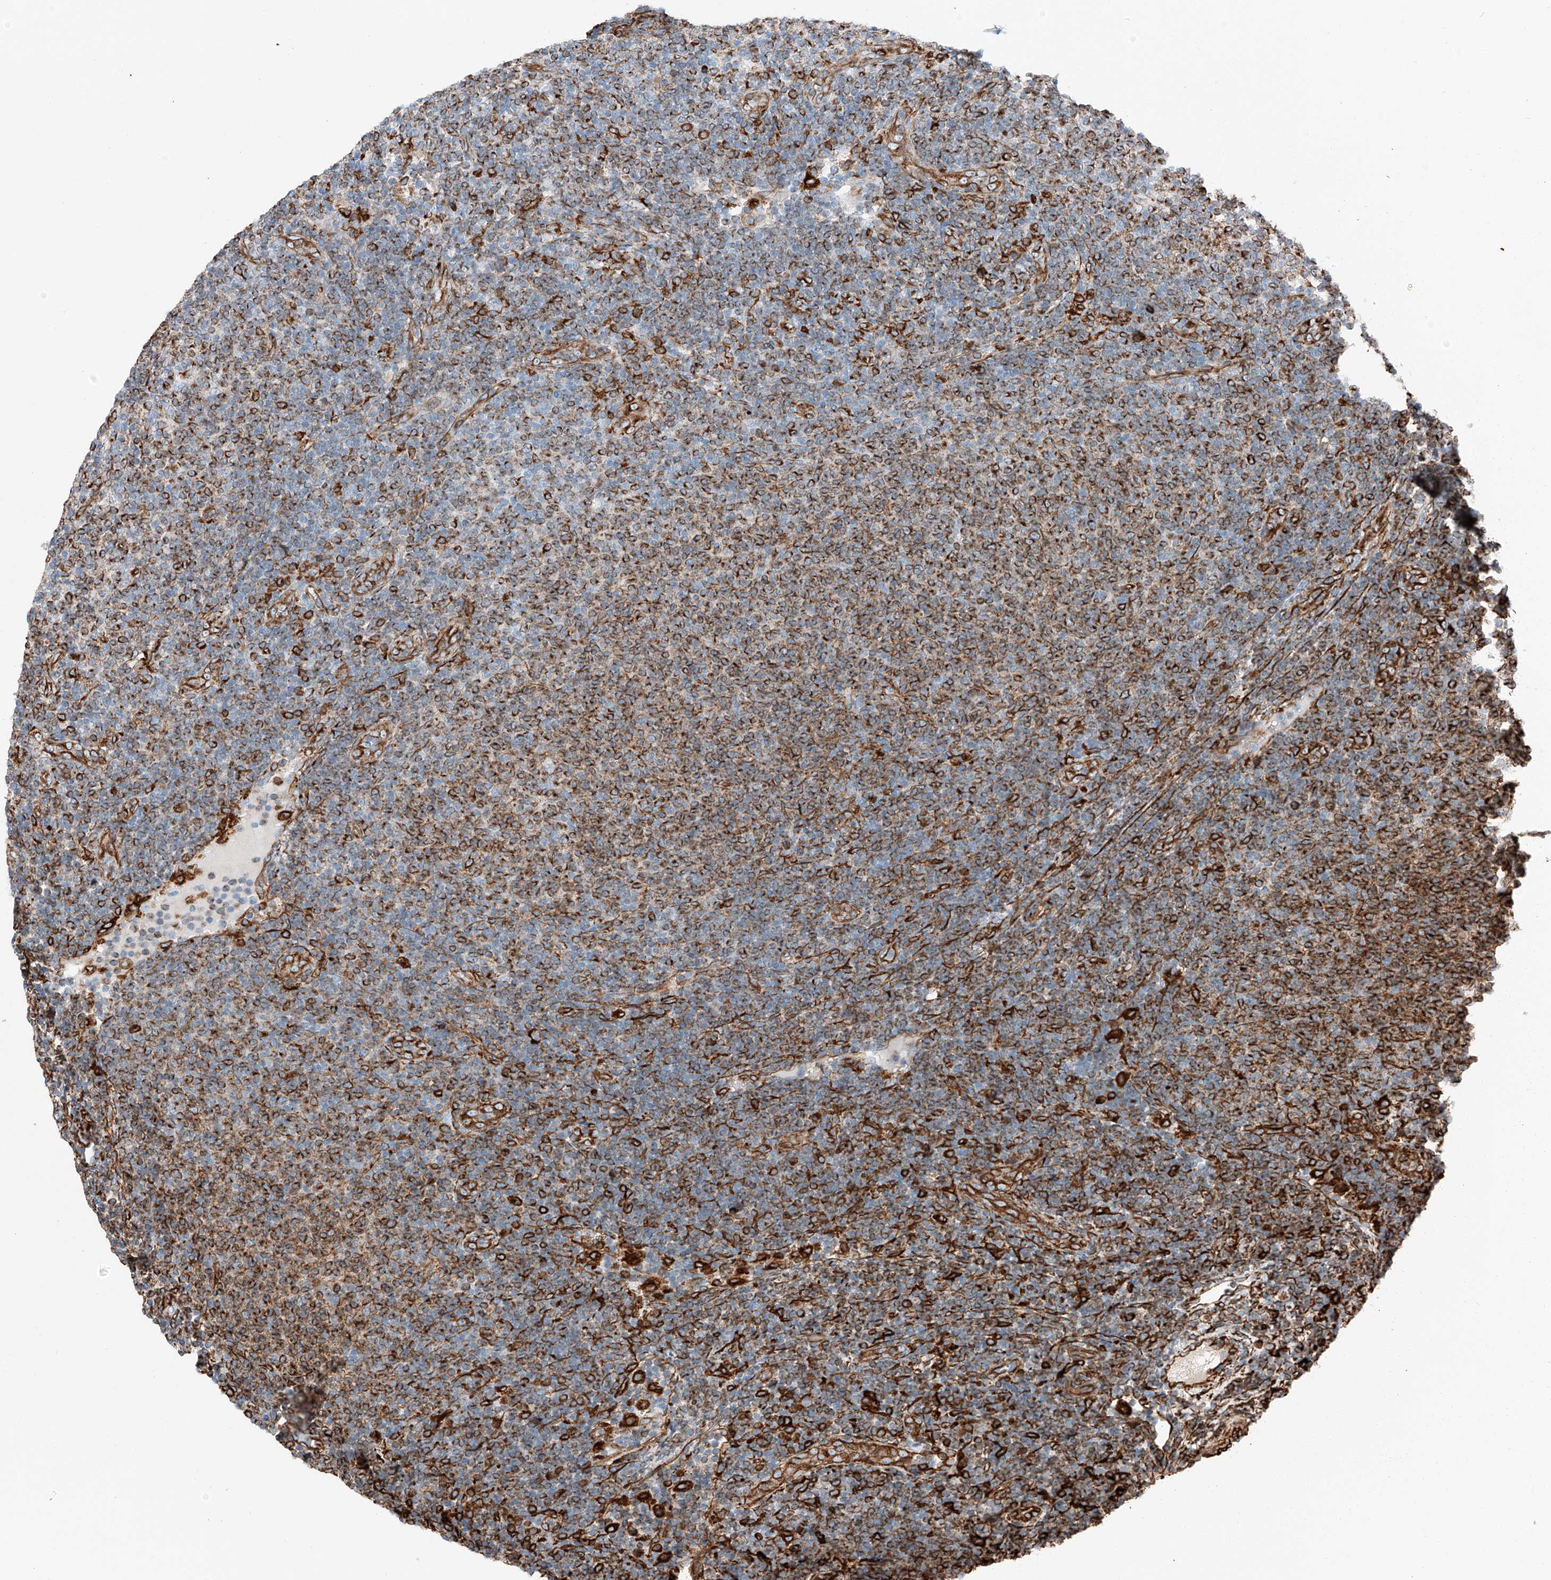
{"staining": {"intensity": "moderate", "quantity": ">75%", "location": "cytoplasmic/membranous"}, "tissue": "lymphoma", "cell_type": "Tumor cells", "image_type": "cancer", "snomed": [{"axis": "morphology", "description": "Malignant lymphoma, non-Hodgkin's type, Low grade"}, {"axis": "topography", "description": "Lymph node"}], "caption": "Lymphoma tissue displays moderate cytoplasmic/membranous staining in approximately >75% of tumor cells", "gene": "ZNF804A", "patient": {"sex": "male", "age": 66}}